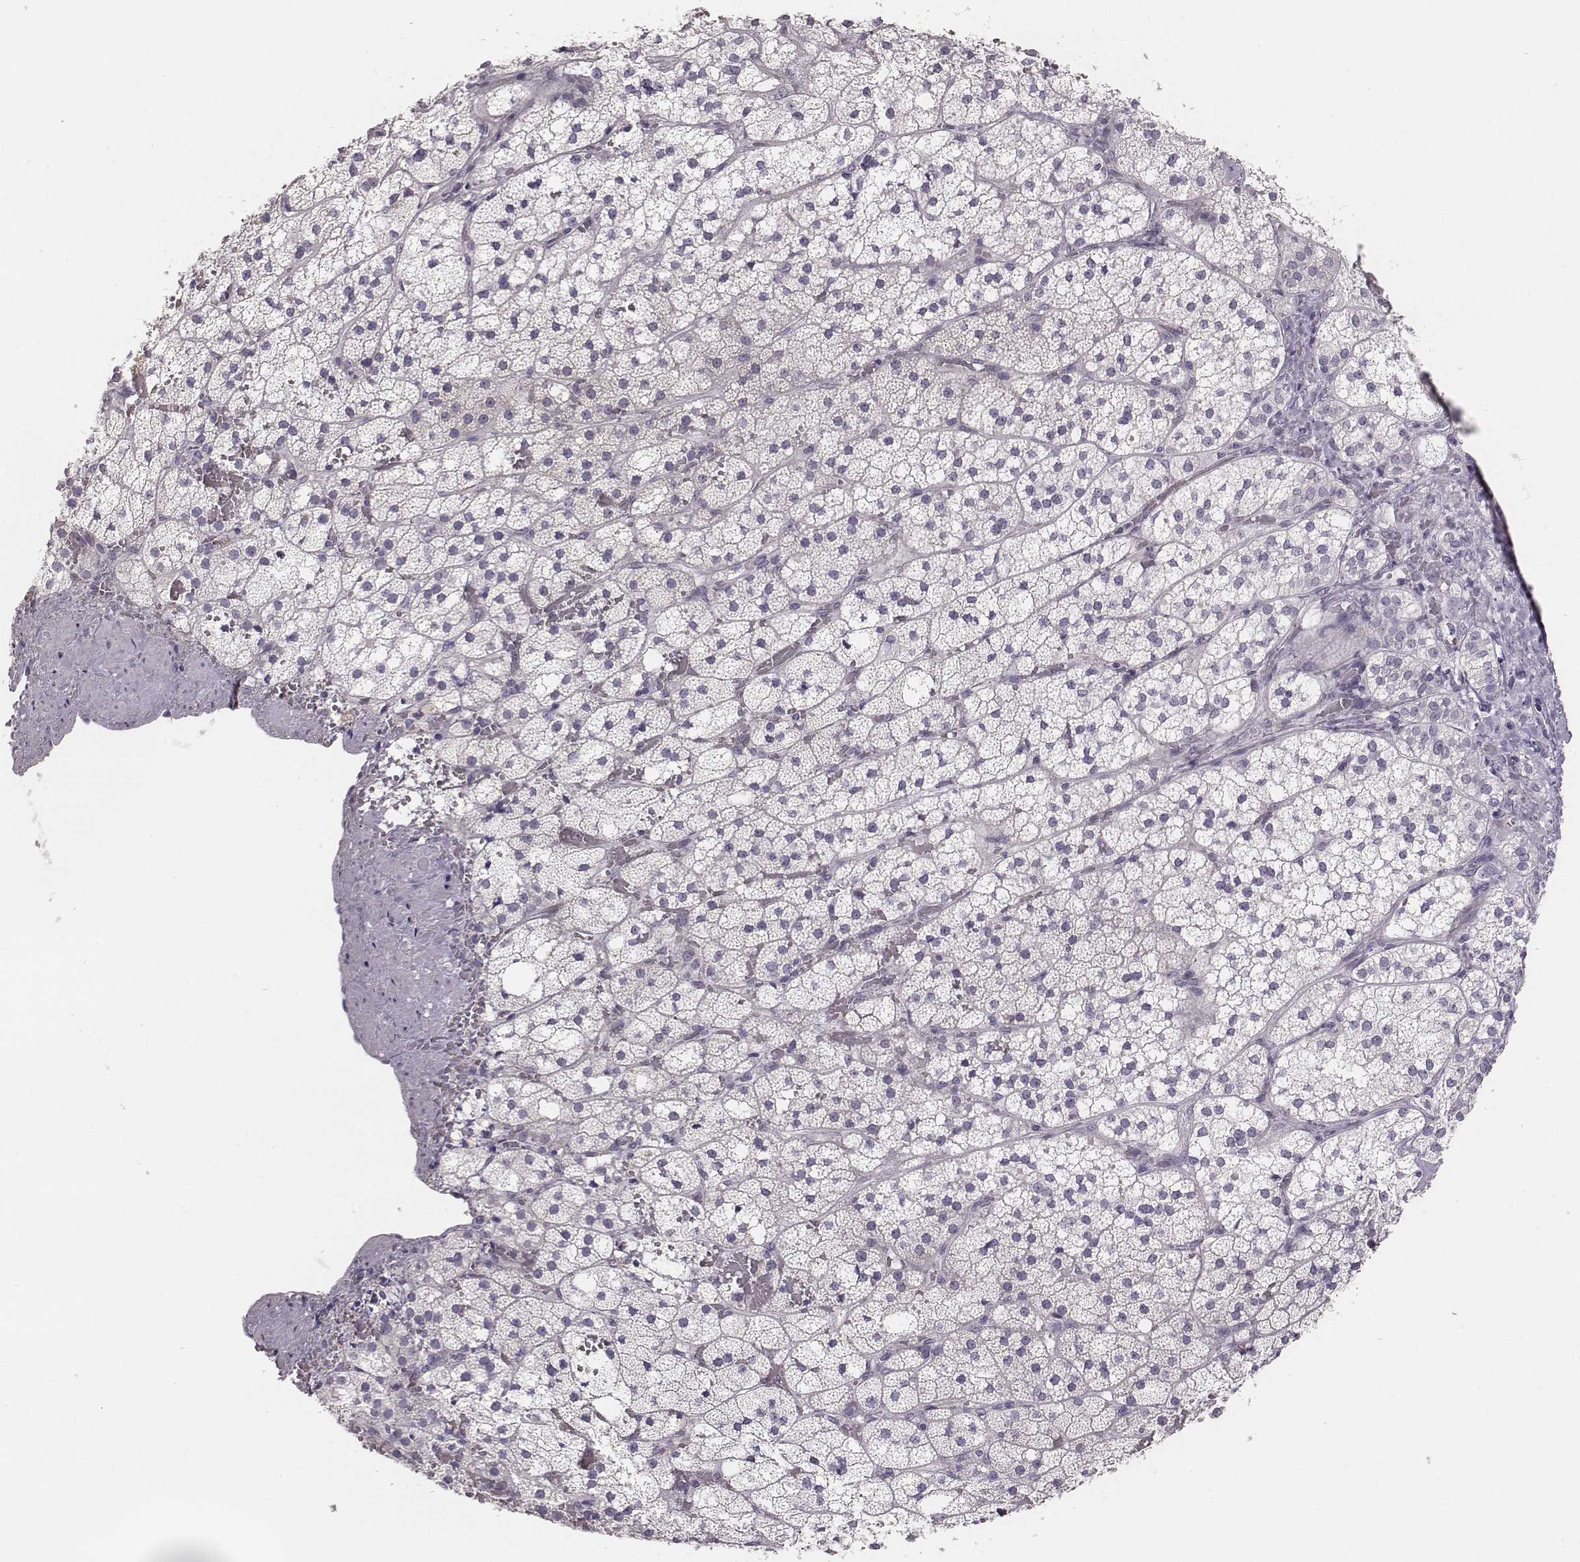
{"staining": {"intensity": "negative", "quantity": "none", "location": "none"}, "tissue": "adrenal gland", "cell_type": "Glandular cells", "image_type": "normal", "snomed": [{"axis": "morphology", "description": "Normal tissue, NOS"}, {"axis": "topography", "description": "Adrenal gland"}], "caption": "An IHC micrograph of unremarkable adrenal gland is shown. There is no staining in glandular cells of adrenal gland. (DAB (3,3'-diaminobenzidine) immunohistochemistry visualized using brightfield microscopy, high magnification).", "gene": "PBK", "patient": {"sex": "male", "age": 53}}